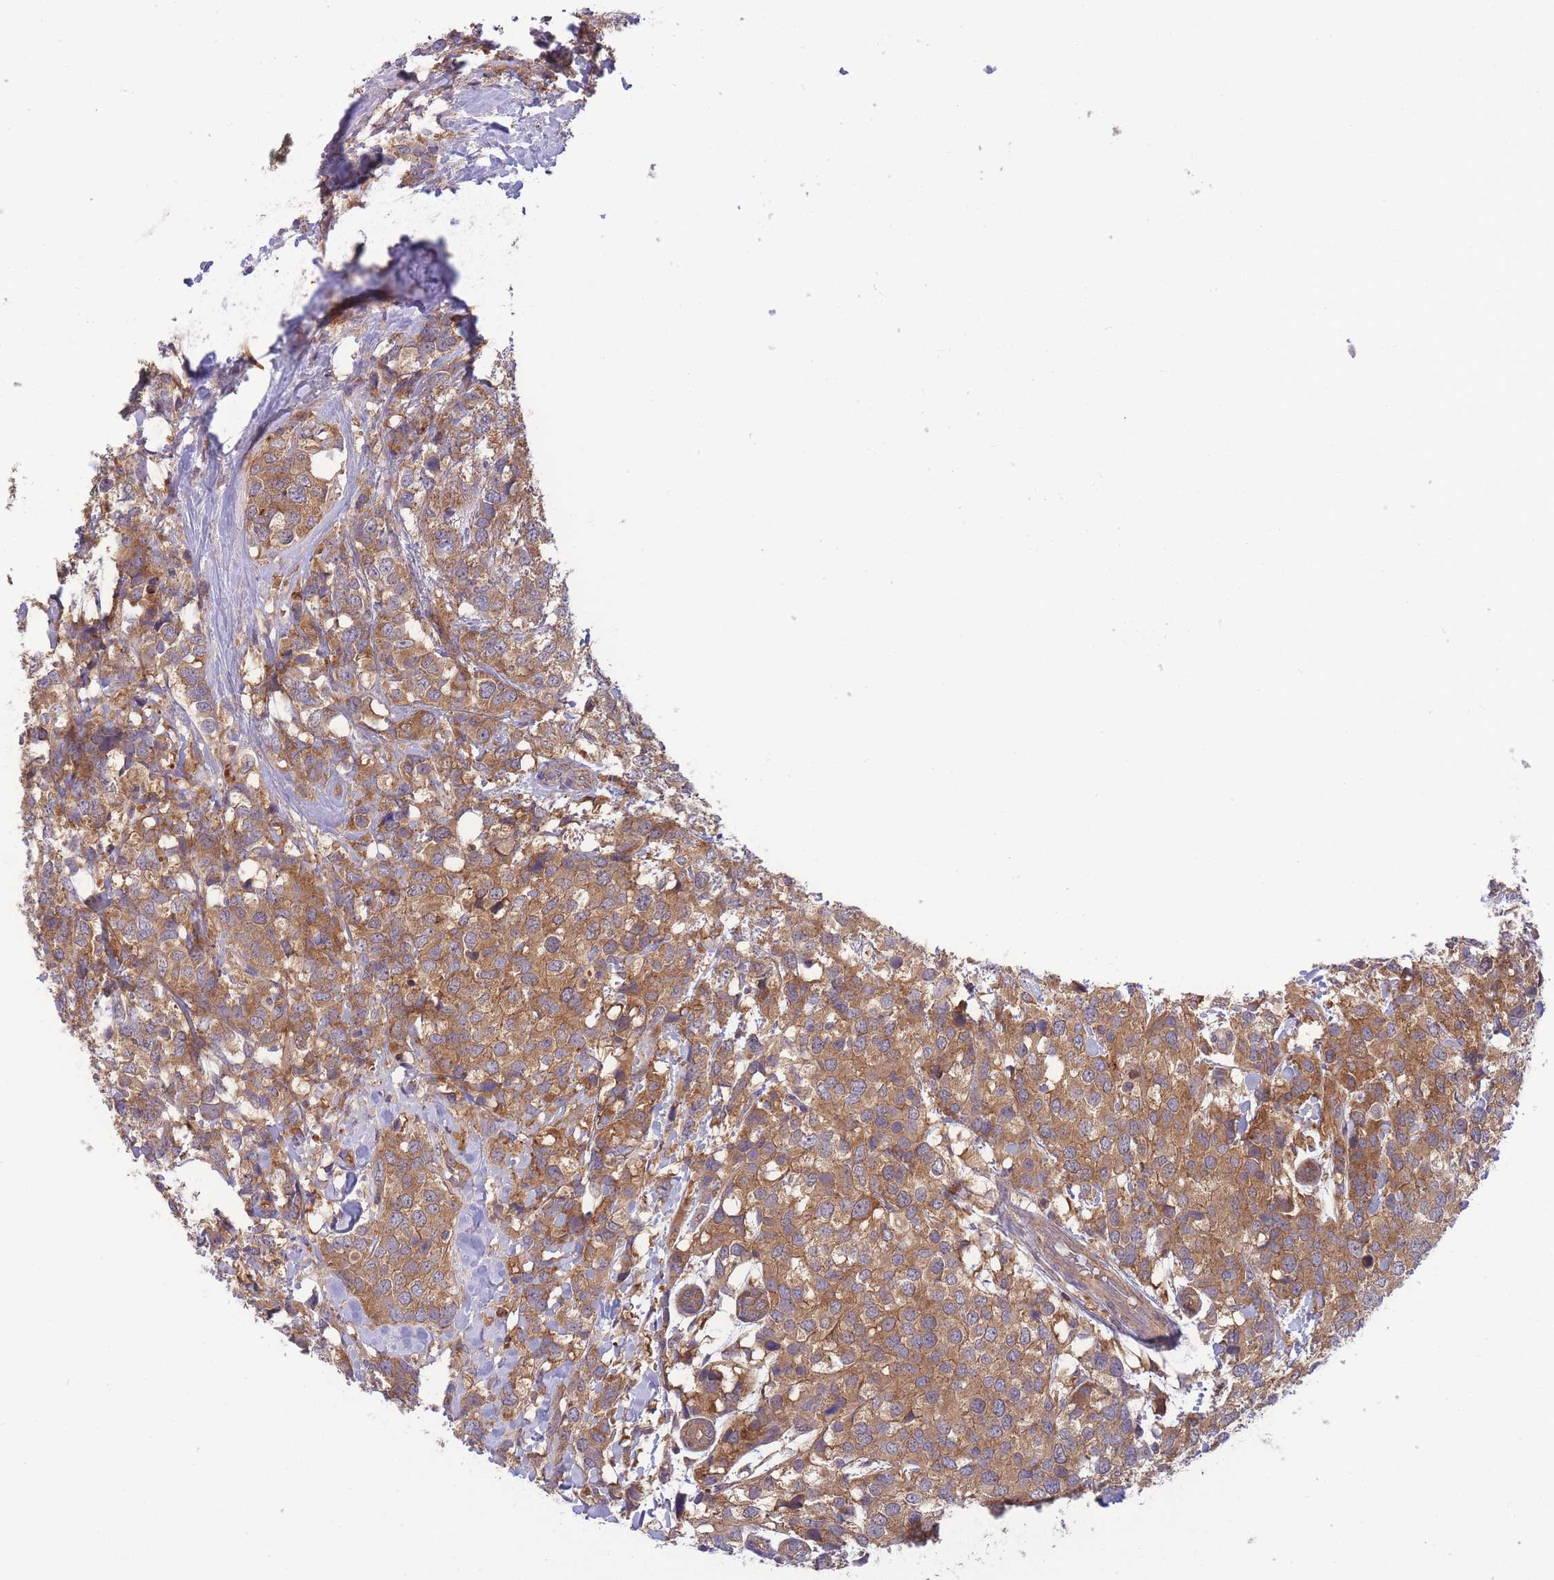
{"staining": {"intensity": "moderate", "quantity": ">75%", "location": "cytoplasmic/membranous"}, "tissue": "breast cancer", "cell_type": "Tumor cells", "image_type": "cancer", "snomed": [{"axis": "morphology", "description": "Lobular carcinoma"}, {"axis": "topography", "description": "Breast"}], "caption": "Immunohistochemistry (IHC) staining of breast cancer (lobular carcinoma), which reveals medium levels of moderate cytoplasmic/membranous staining in about >75% of tumor cells indicating moderate cytoplasmic/membranous protein expression. The staining was performed using DAB (3,3'-diaminobenzidine) (brown) for protein detection and nuclei were counterstained in hematoxylin (blue).", "gene": "PFDN6", "patient": {"sex": "female", "age": 59}}